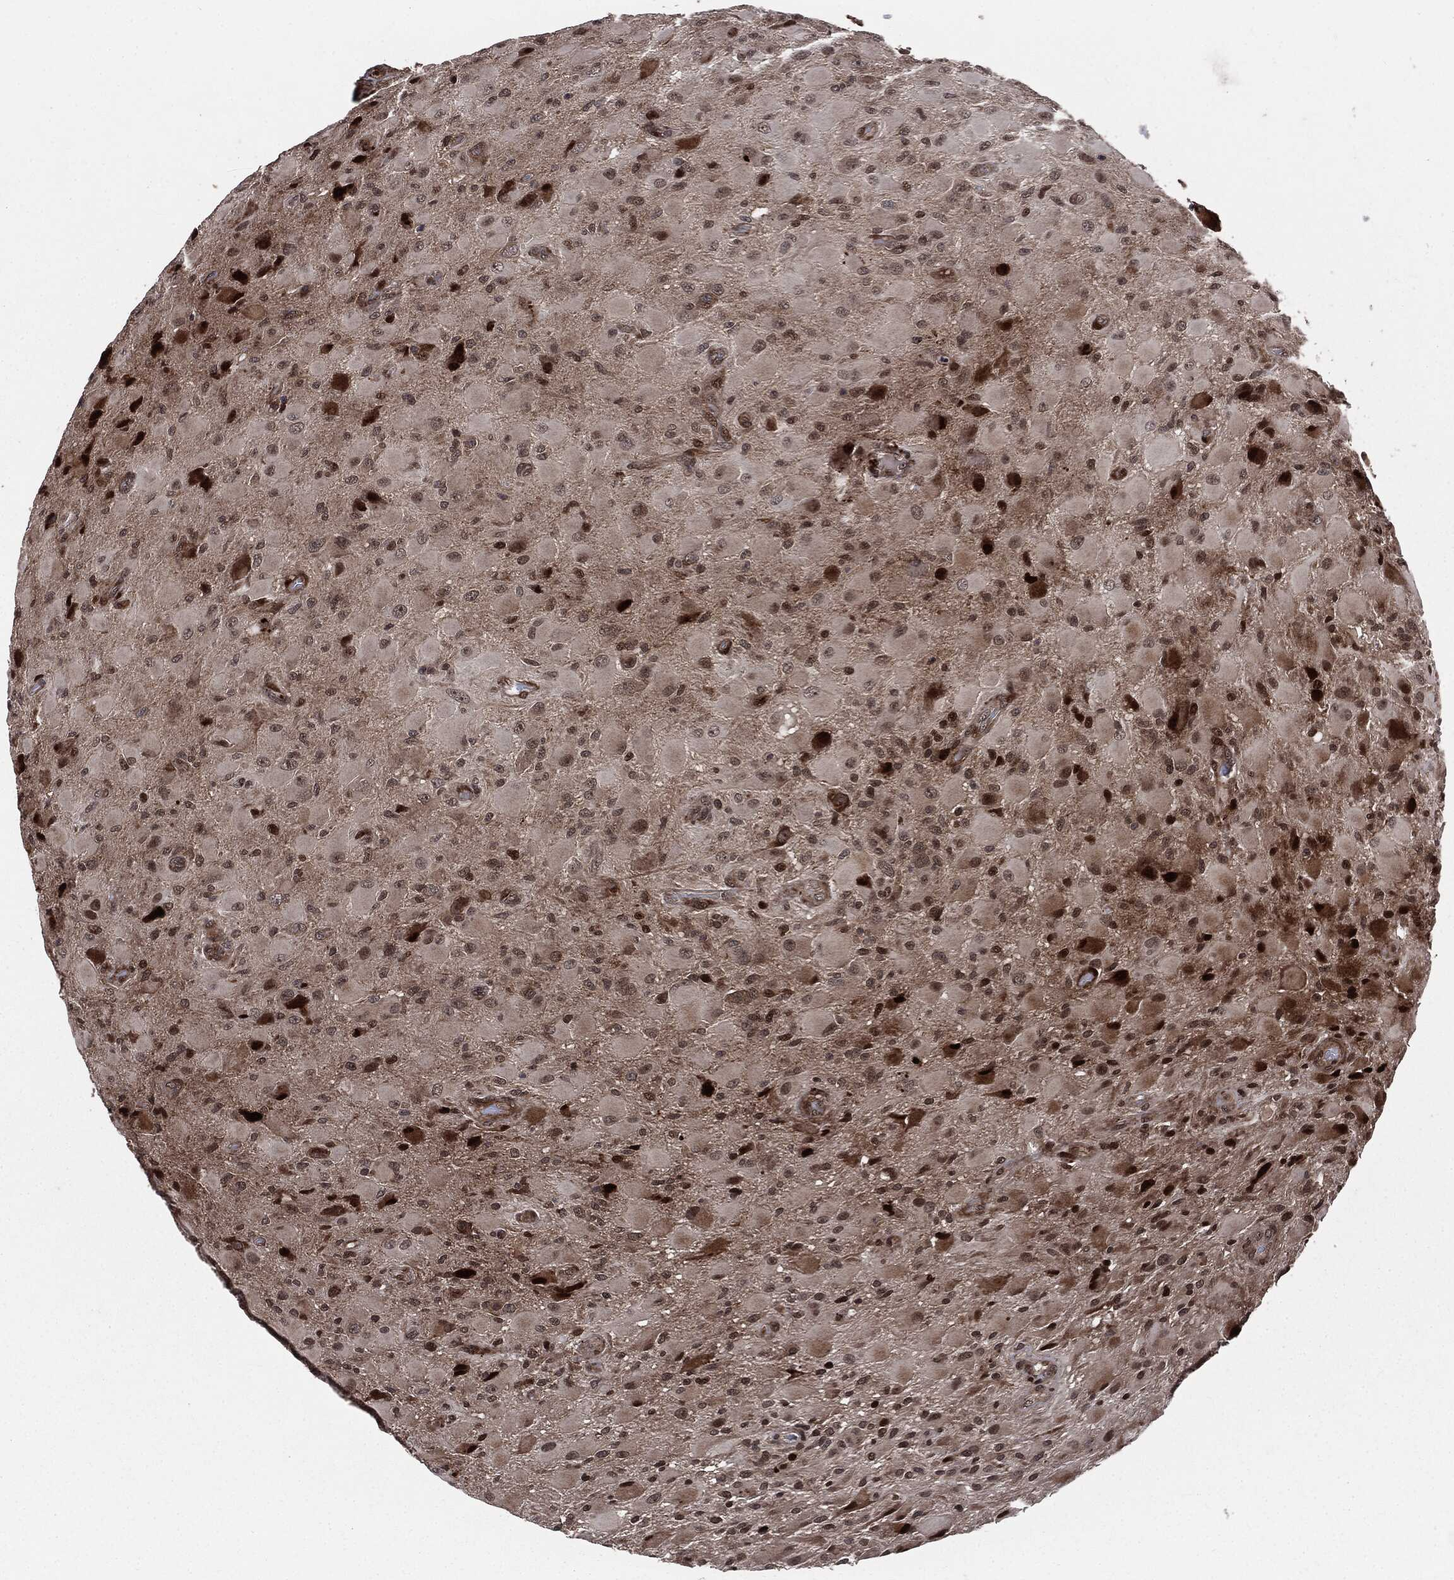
{"staining": {"intensity": "strong", "quantity": "<25%", "location": "cytoplasmic/membranous,nuclear"}, "tissue": "glioma", "cell_type": "Tumor cells", "image_type": "cancer", "snomed": [{"axis": "morphology", "description": "Glioma, malignant, High grade"}, {"axis": "topography", "description": "Cerebral cortex"}], "caption": "Immunohistochemical staining of human glioma reveals strong cytoplasmic/membranous and nuclear protein positivity in approximately <25% of tumor cells. Immunohistochemistry (ihc) stains the protein in brown and the nuclei are stained blue.", "gene": "SMAD4", "patient": {"sex": "male", "age": 35}}